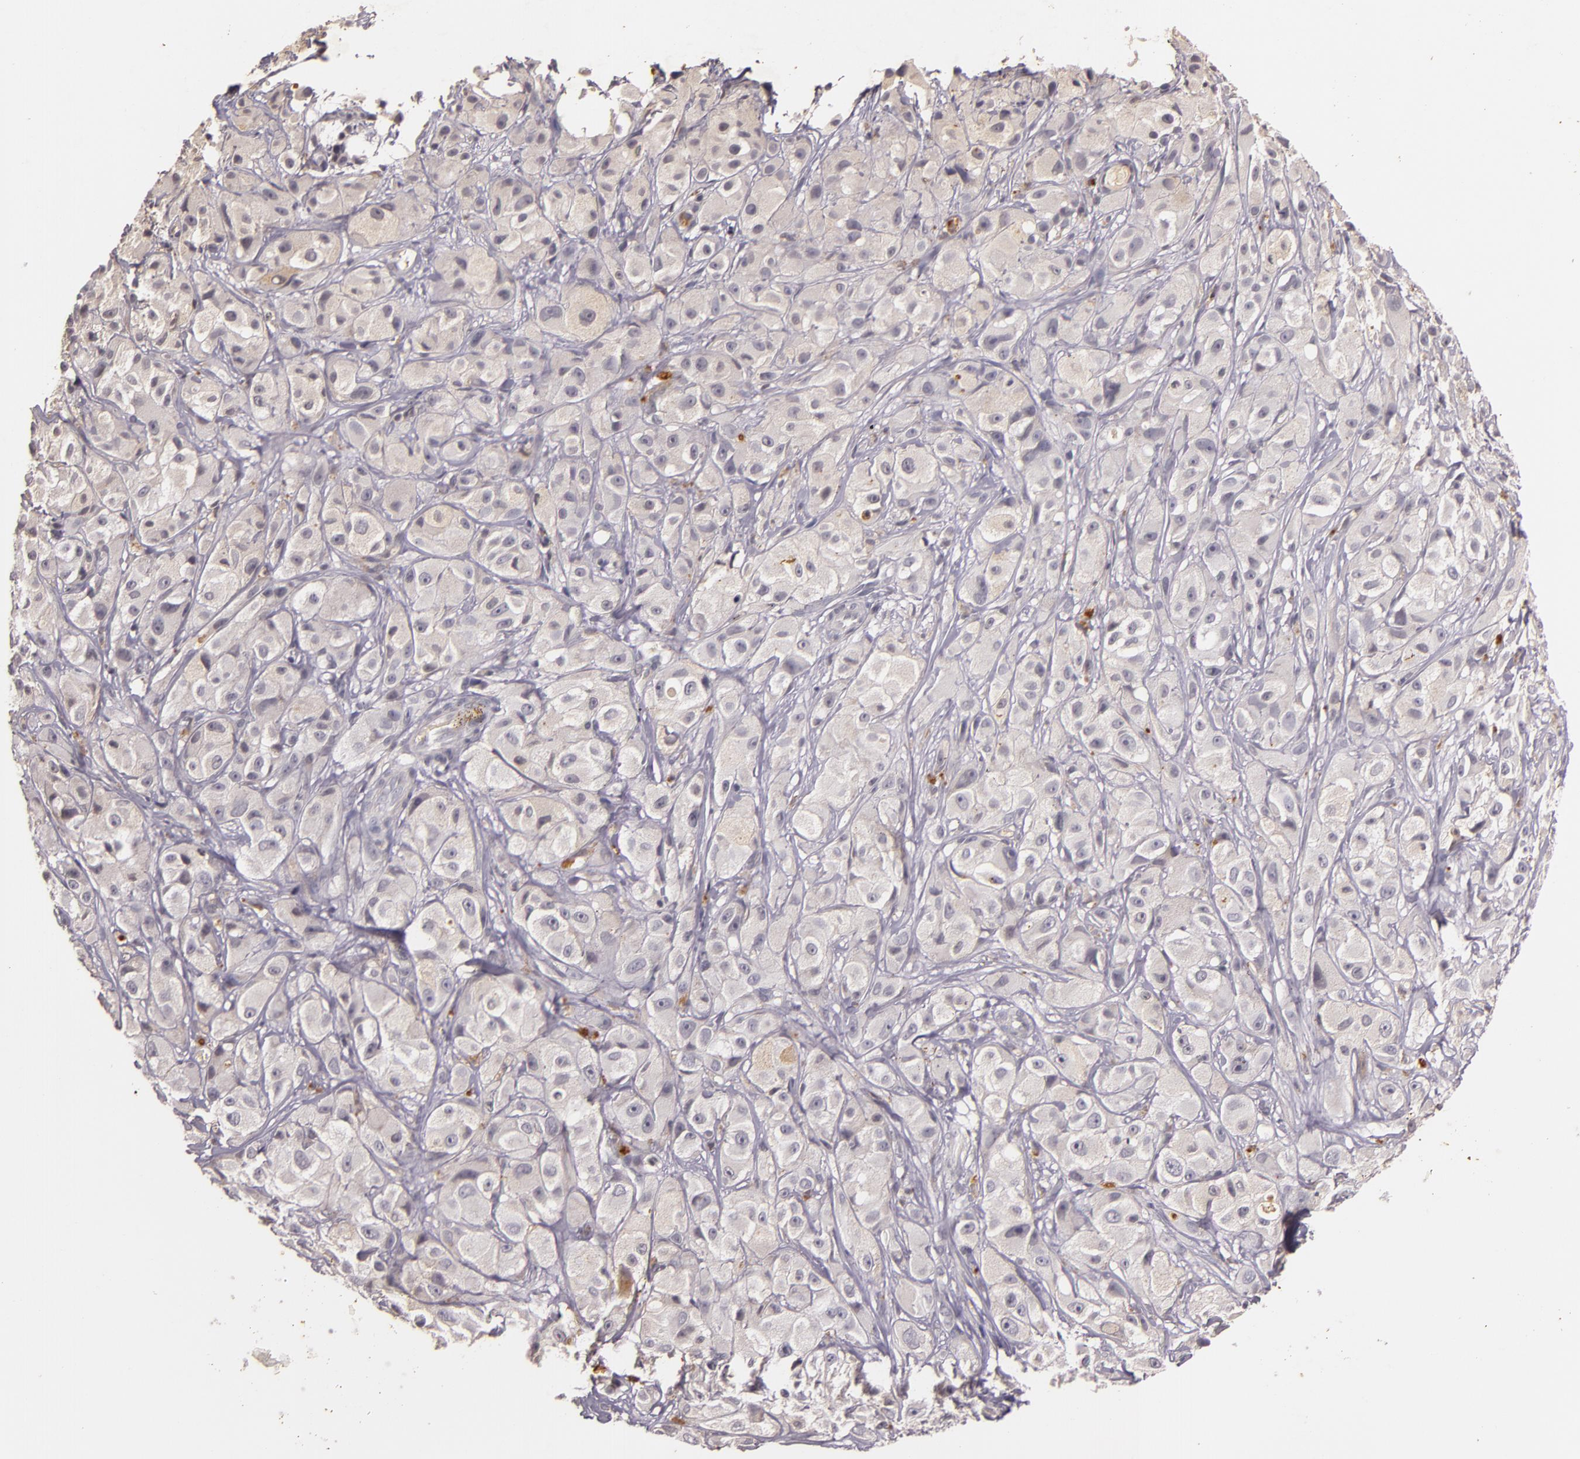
{"staining": {"intensity": "moderate", "quantity": "<25%", "location": "cytoplasmic/membranous"}, "tissue": "melanoma", "cell_type": "Tumor cells", "image_type": "cancer", "snomed": [{"axis": "morphology", "description": "Malignant melanoma, NOS"}, {"axis": "topography", "description": "Skin"}], "caption": "DAB immunohistochemical staining of malignant melanoma exhibits moderate cytoplasmic/membranous protein staining in about <25% of tumor cells. (IHC, brightfield microscopy, high magnification).", "gene": "TFF1", "patient": {"sex": "male", "age": 56}}